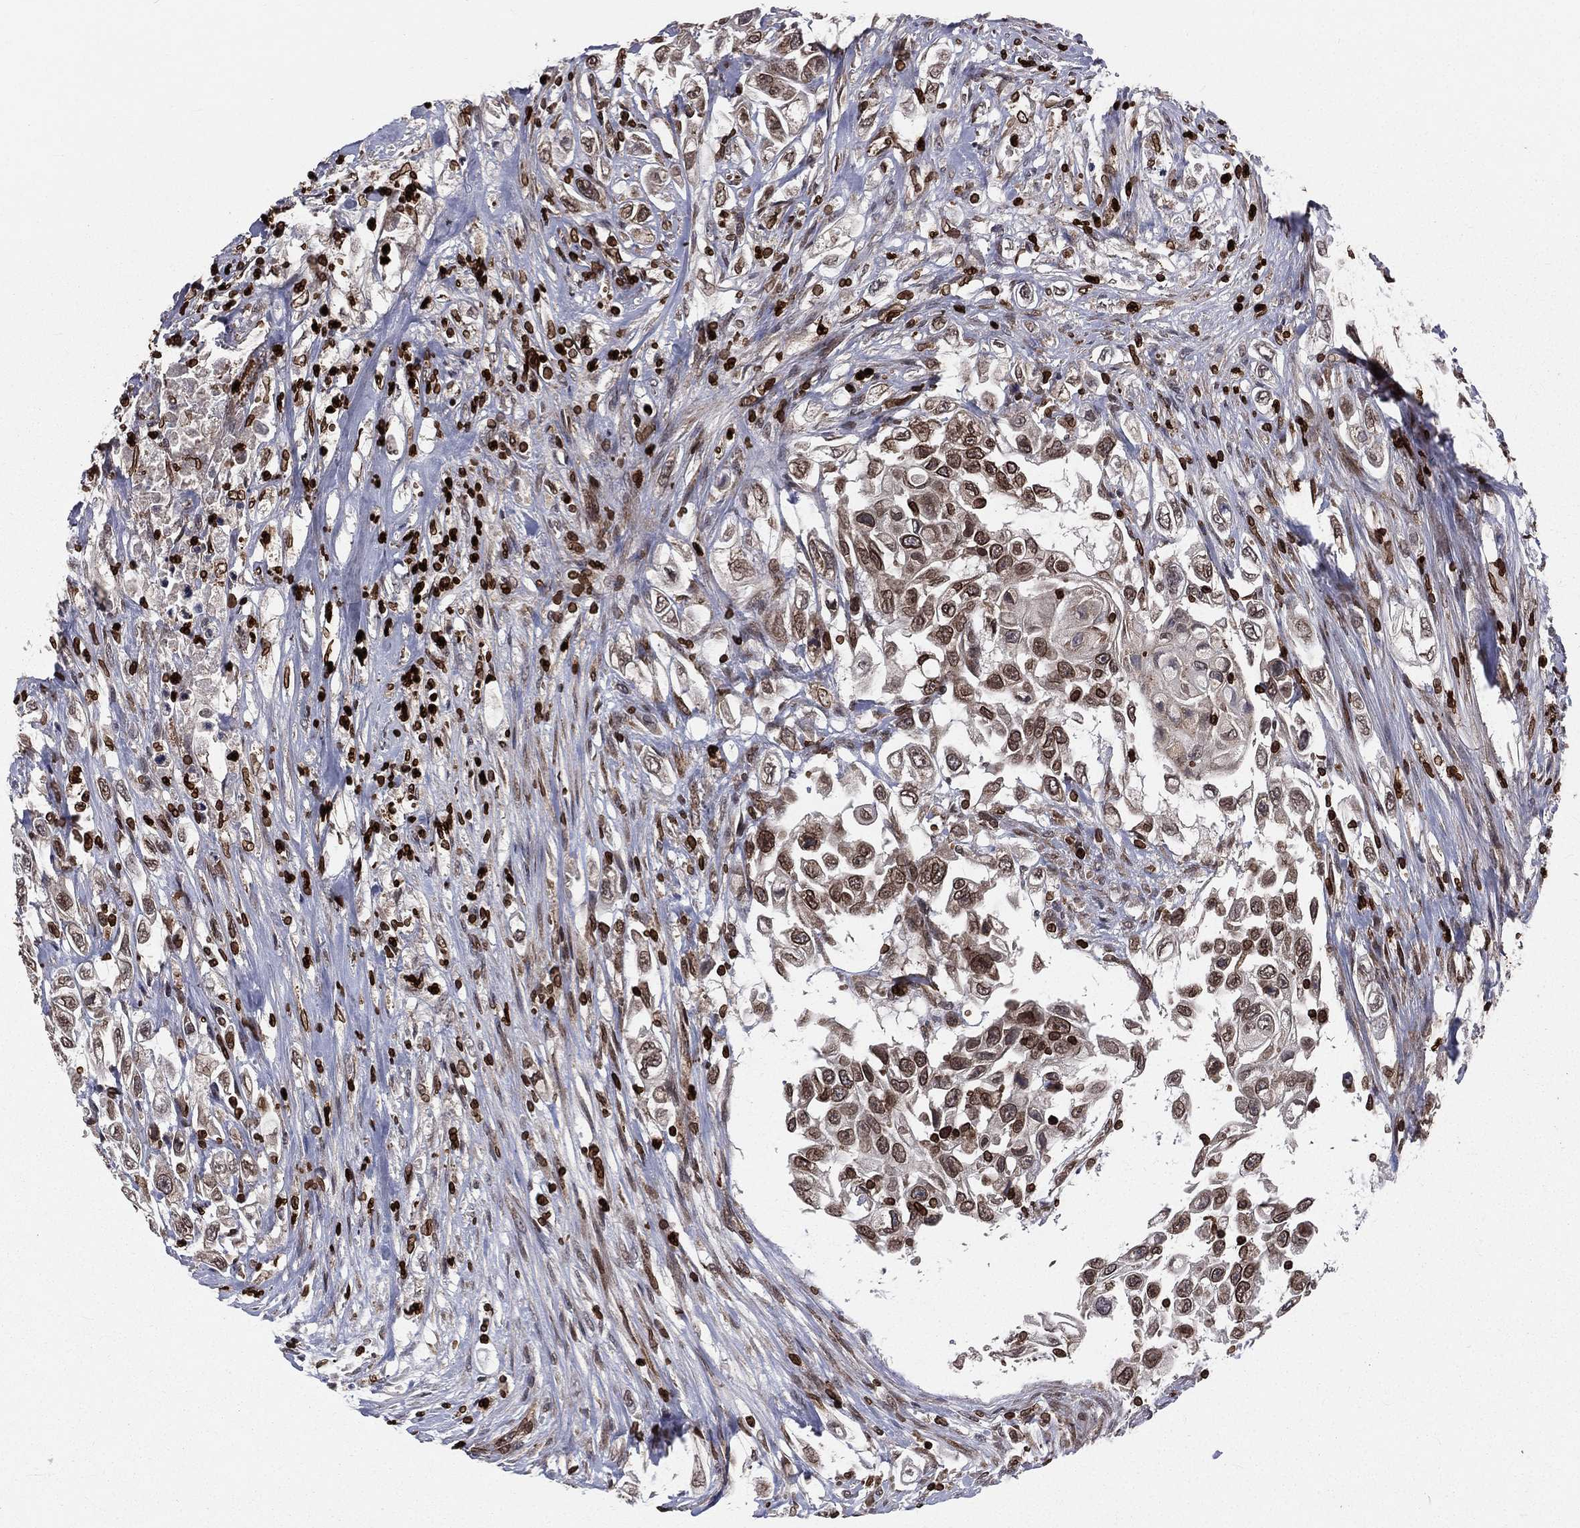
{"staining": {"intensity": "moderate", "quantity": "25%-75%", "location": "cytoplasmic/membranous,nuclear"}, "tissue": "urothelial cancer", "cell_type": "Tumor cells", "image_type": "cancer", "snomed": [{"axis": "morphology", "description": "Urothelial carcinoma, High grade"}, {"axis": "topography", "description": "Urinary bladder"}], "caption": "A micrograph of human high-grade urothelial carcinoma stained for a protein displays moderate cytoplasmic/membranous and nuclear brown staining in tumor cells.", "gene": "LBR", "patient": {"sex": "female", "age": 56}}